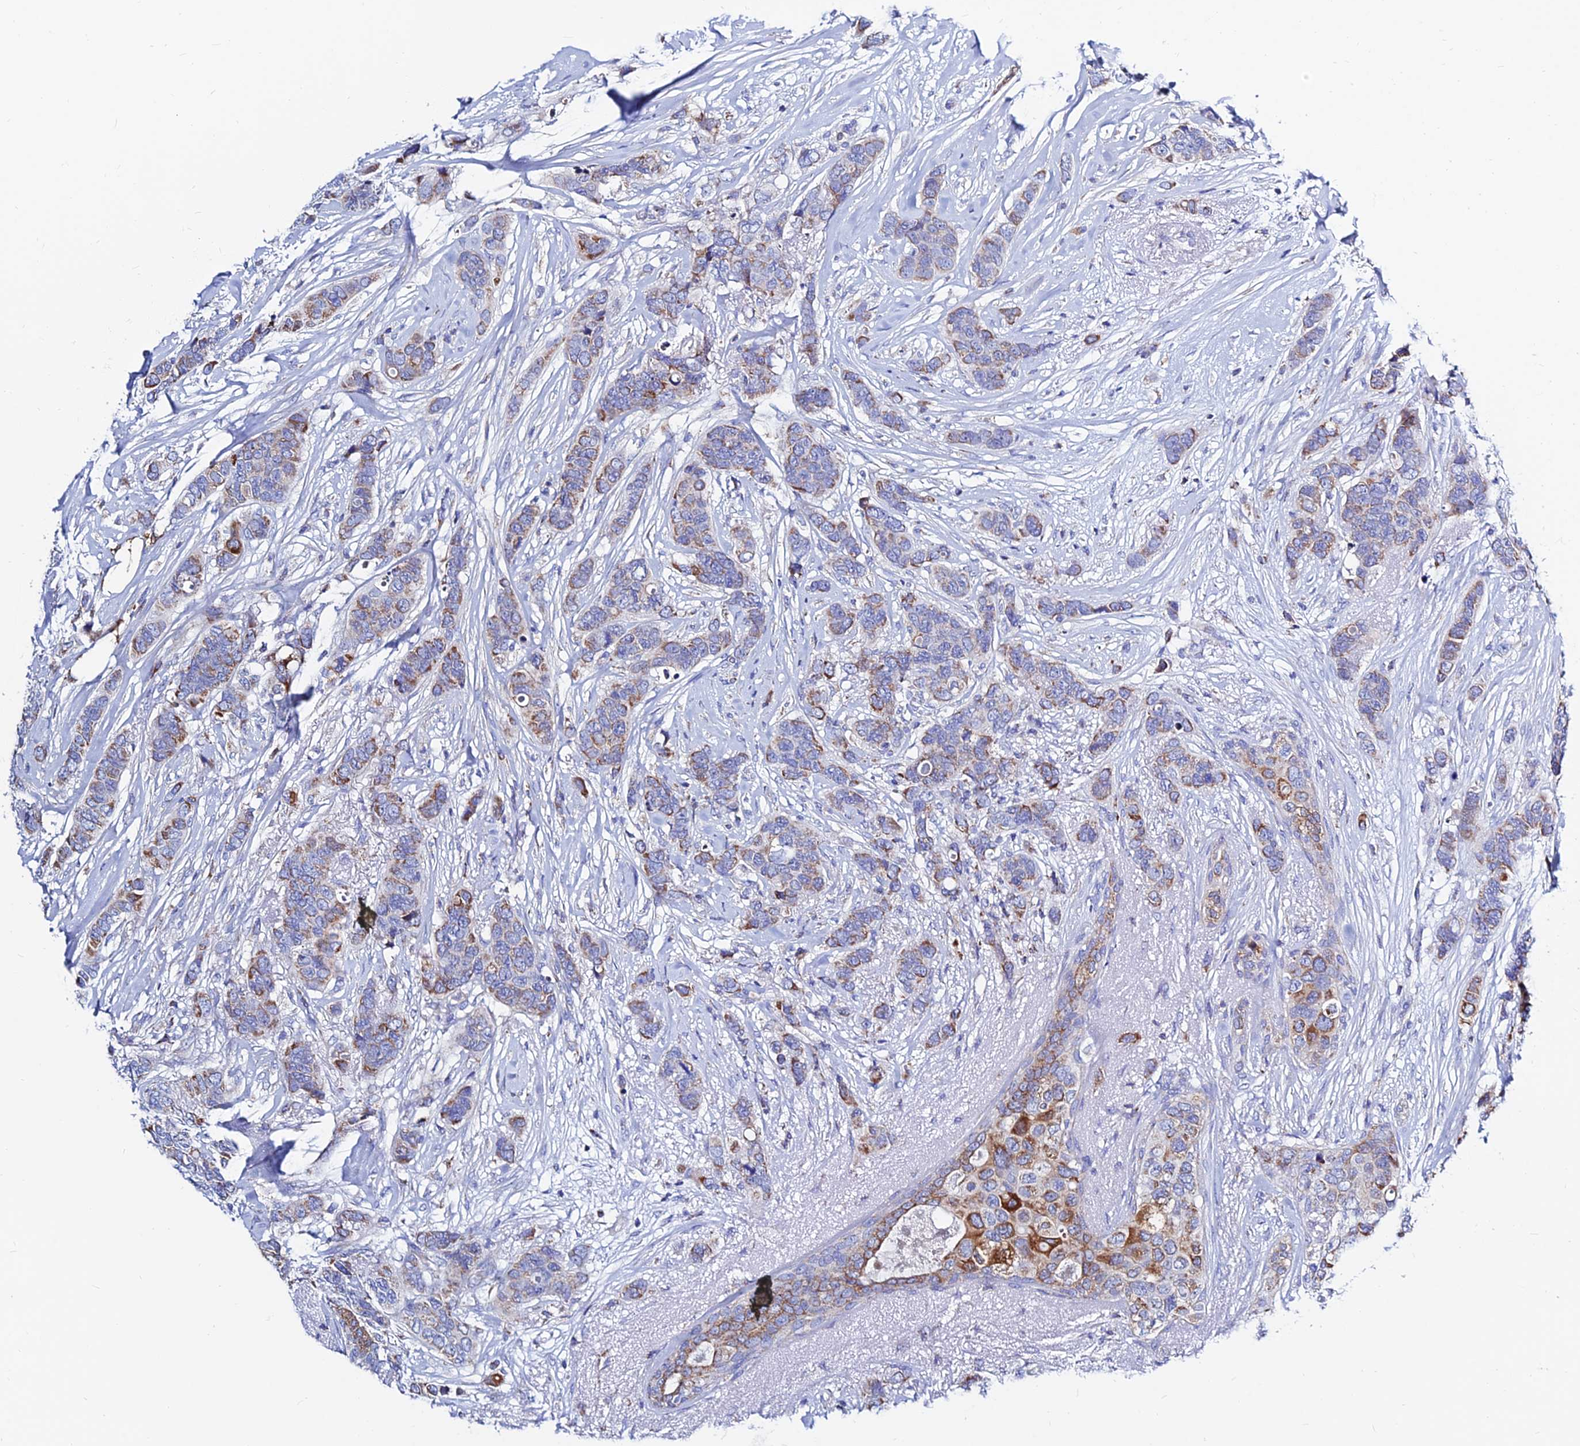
{"staining": {"intensity": "moderate", "quantity": "25%-75%", "location": "cytoplasmic/membranous"}, "tissue": "breast cancer", "cell_type": "Tumor cells", "image_type": "cancer", "snomed": [{"axis": "morphology", "description": "Lobular carcinoma"}, {"axis": "topography", "description": "Breast"}], "caption": "A brown stain highlights moderate cytoplasmic/membranous staining of a protein in breast cancer (lobular carcinoma) tumor cells.", "gene": "MGST1", "patient": {"sex": "female", "age": 51}}